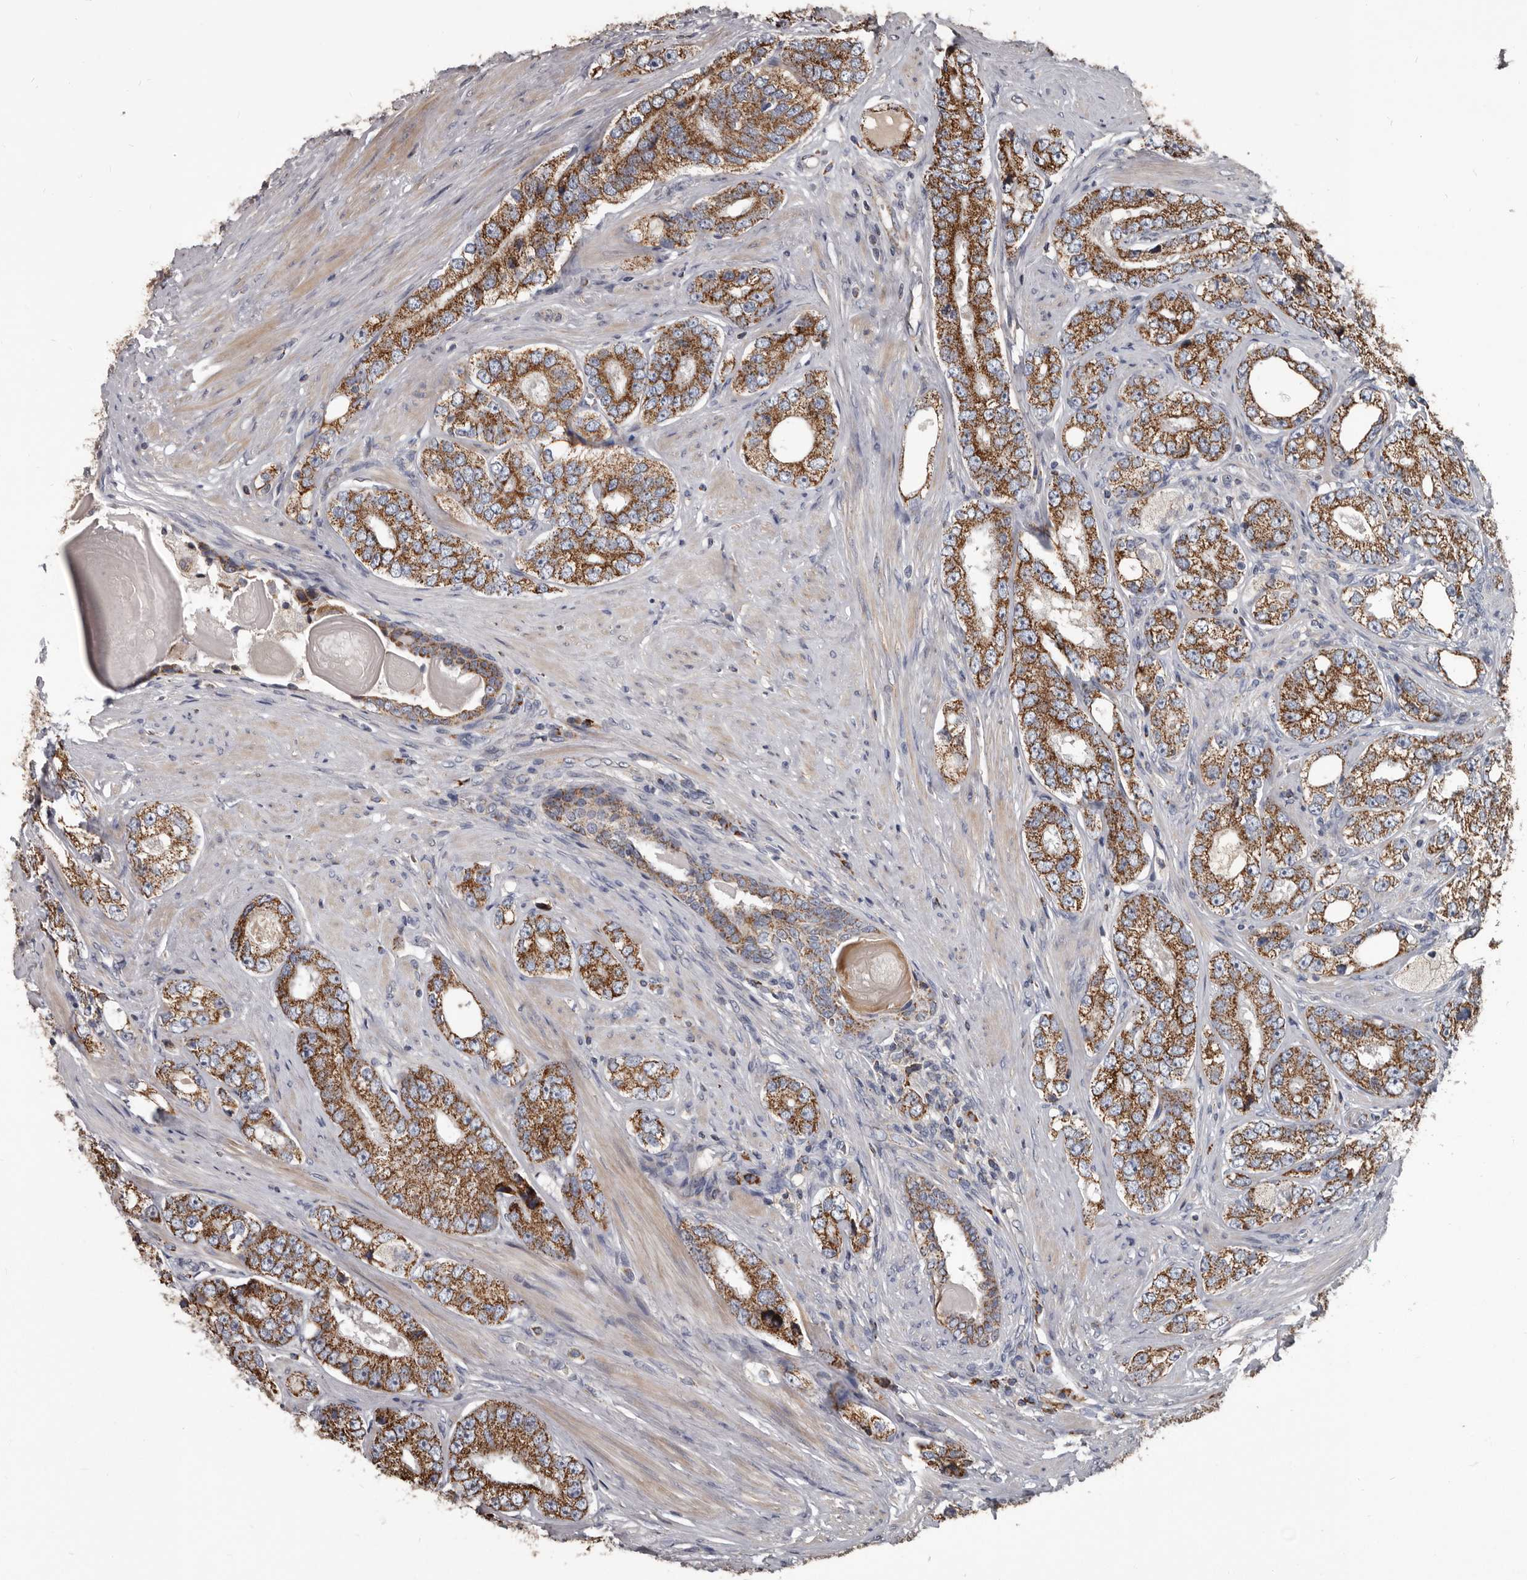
{"staining": {"intensity": "moderate", "quantity": ">75%", "location": "cytoplasmic/membranous"}, "tissue": "prostate cancer", "cell_type": "Tumor cells", "image_type": "cancer", "snomed": [{"axis": "morphology", "description": "Adenocarcinoma, High grade"}, {"axis": "topography", "description": "Prostate"}], "caption": "Human prostate cancer (adenocarcinoma (high-grade)) stained with a brown dye reveals moderate cytoplasmic/membranous positive staining in about >75% of tumor cells.", "gene": "ALDH5A1", "patient": {"sex": "male", "age": 56}}